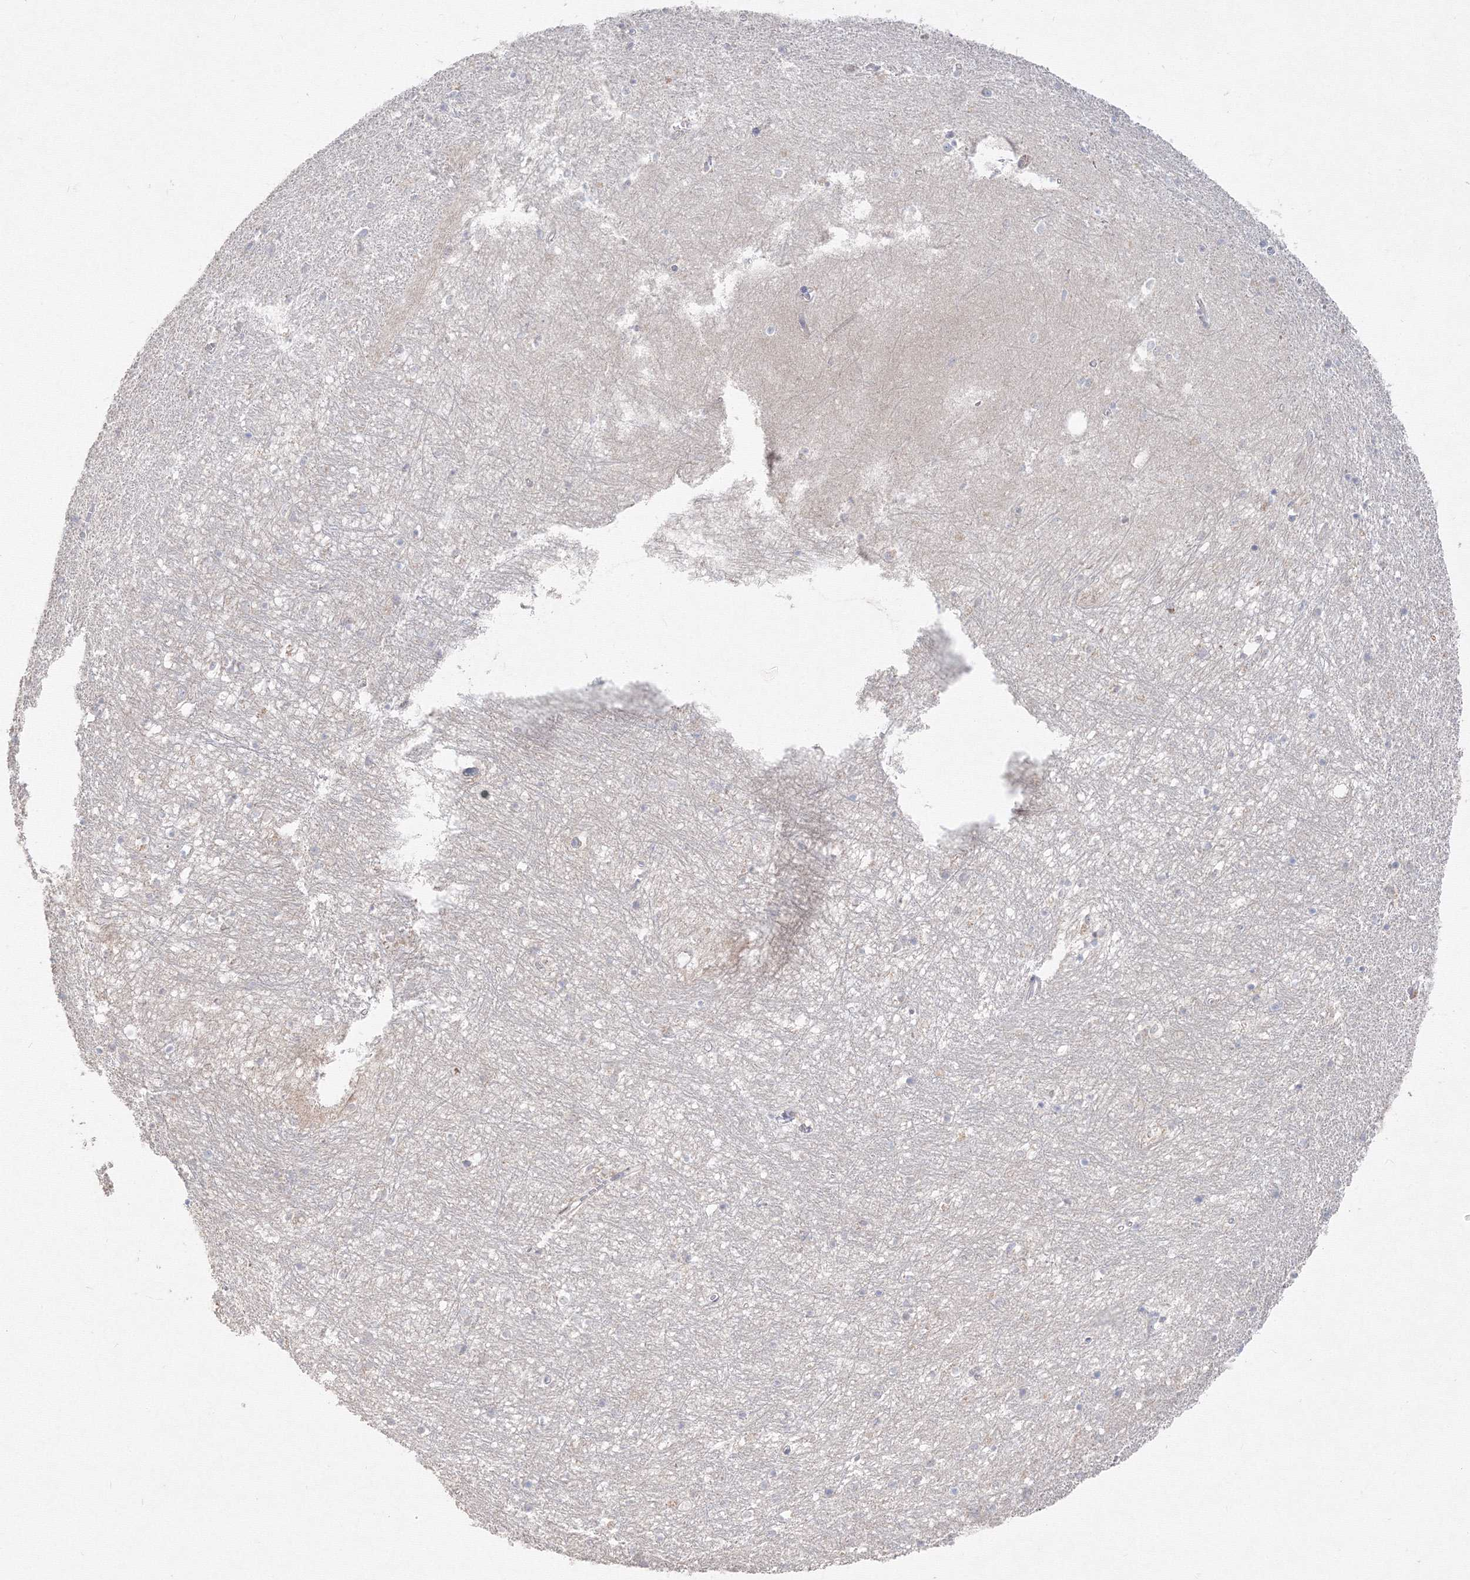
{"staining": {"intensity": "negative", "quantity": "none", "location": "none"}, "tissue": "hippocampus", "cell_type": "Glial cells", "image_type": "normal", "snomed": [{"axis": "morphology", "description": "Normal tissue, NOS"}, {"axis": "topography", "description": "Hippocampus"}], "caption": "DAB immunohistochemical staining of normal hippocampus reveals no significant staining in glial cells.", "gene": "FBXL8", "patient": {"sex": "female", "age": 64}}